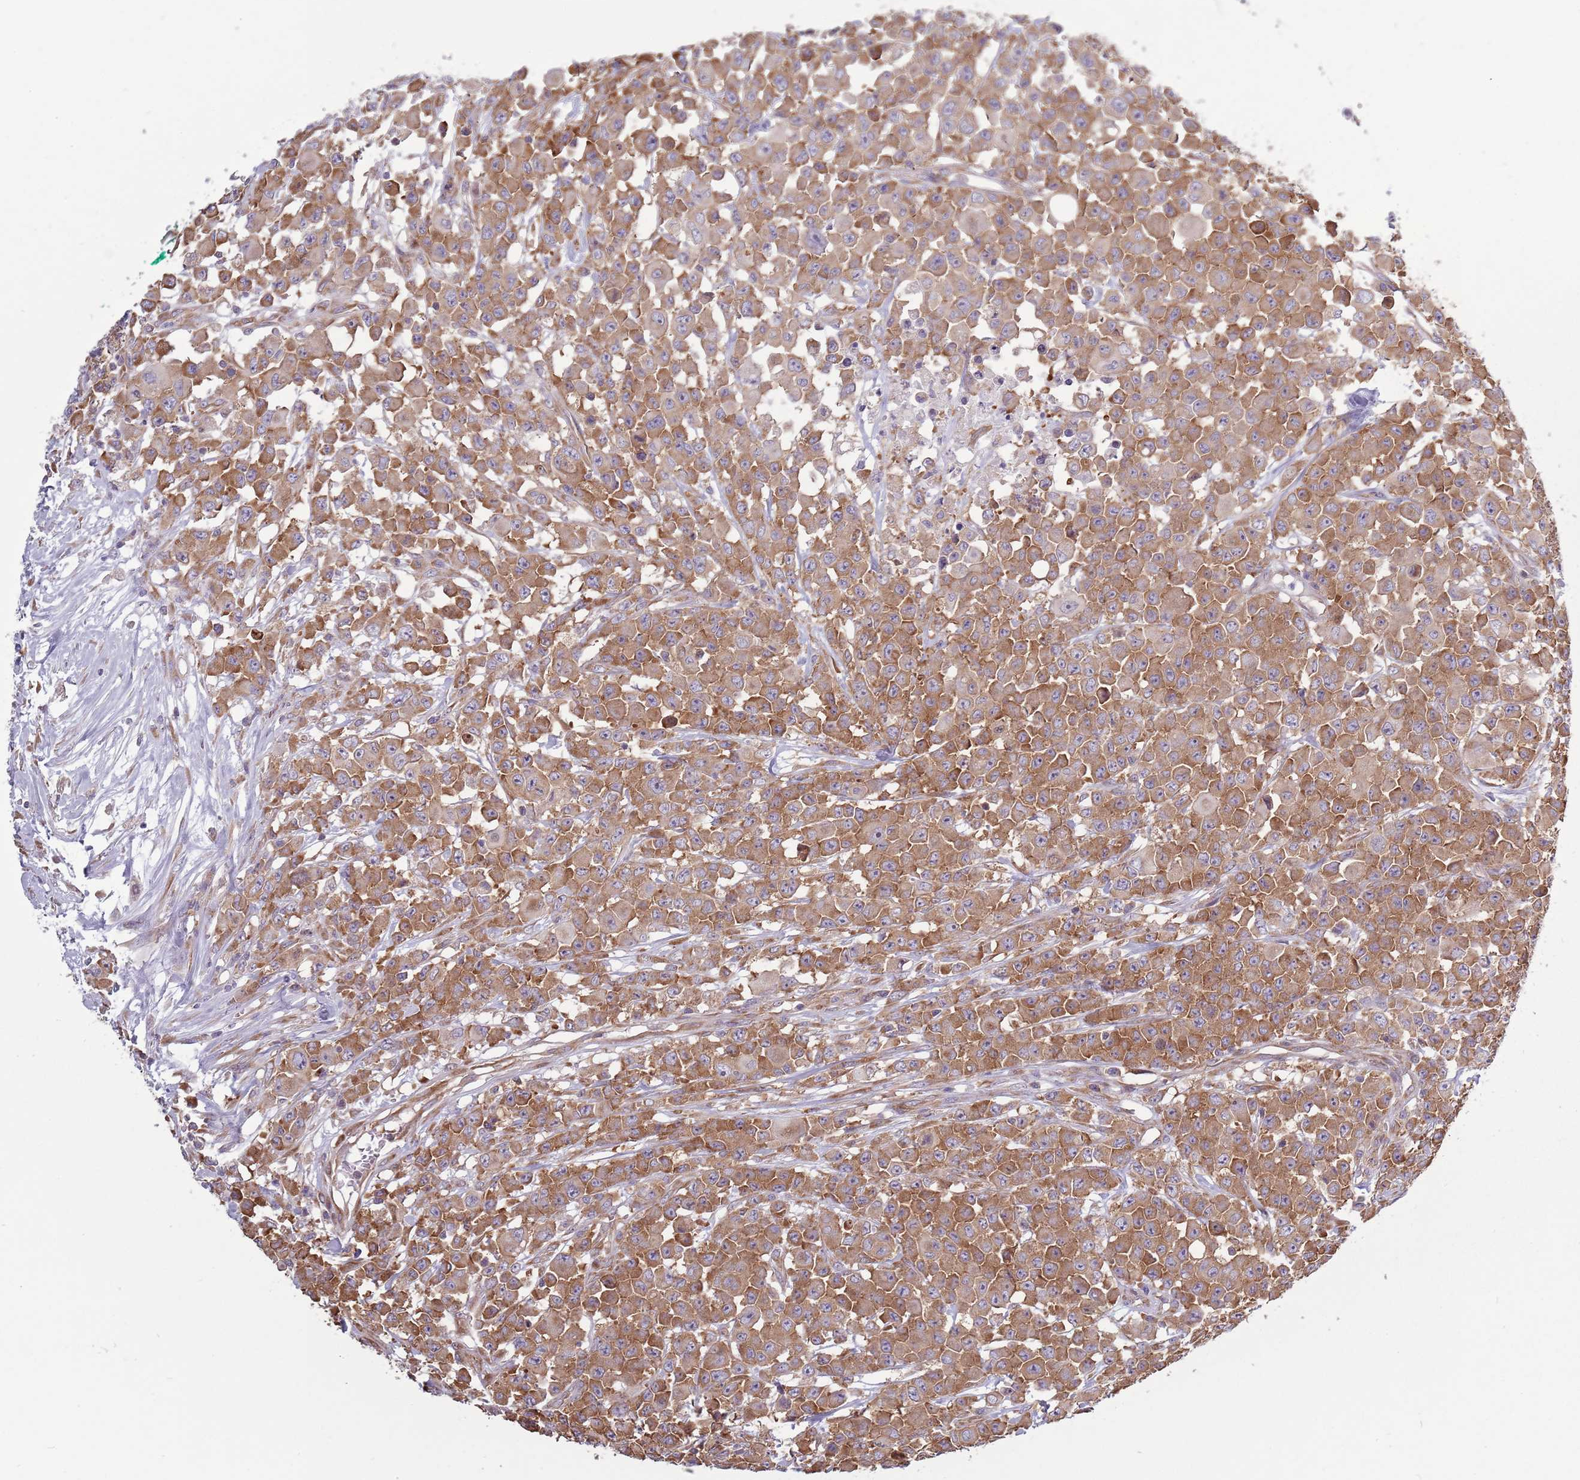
{"staining": {"intensity": "moderate", "quantity": ">75%", "location": "cytoplasmic/membranous"}, "tissue": "colorectal cancer", "cell_type": "Tumor cells", "image_type": "cancer", "snomed": [{"axis": "morphology", "description": "Adenocarcinoma, NOS"}, {"axis": "topography", "description": "Colon"}], "caption": "A medium amount of moderate cytoplasmic/membranous positivity is appreciated in about >75% of tumor cells in colorectal cancer tissue. Using DAB (brown) and hematoxylin (blue) stains, captured at high magnification using brightfield microscopy.", "gene": "RPL17-C18orf32", "patient": {"sex": "male", "age": 51}}